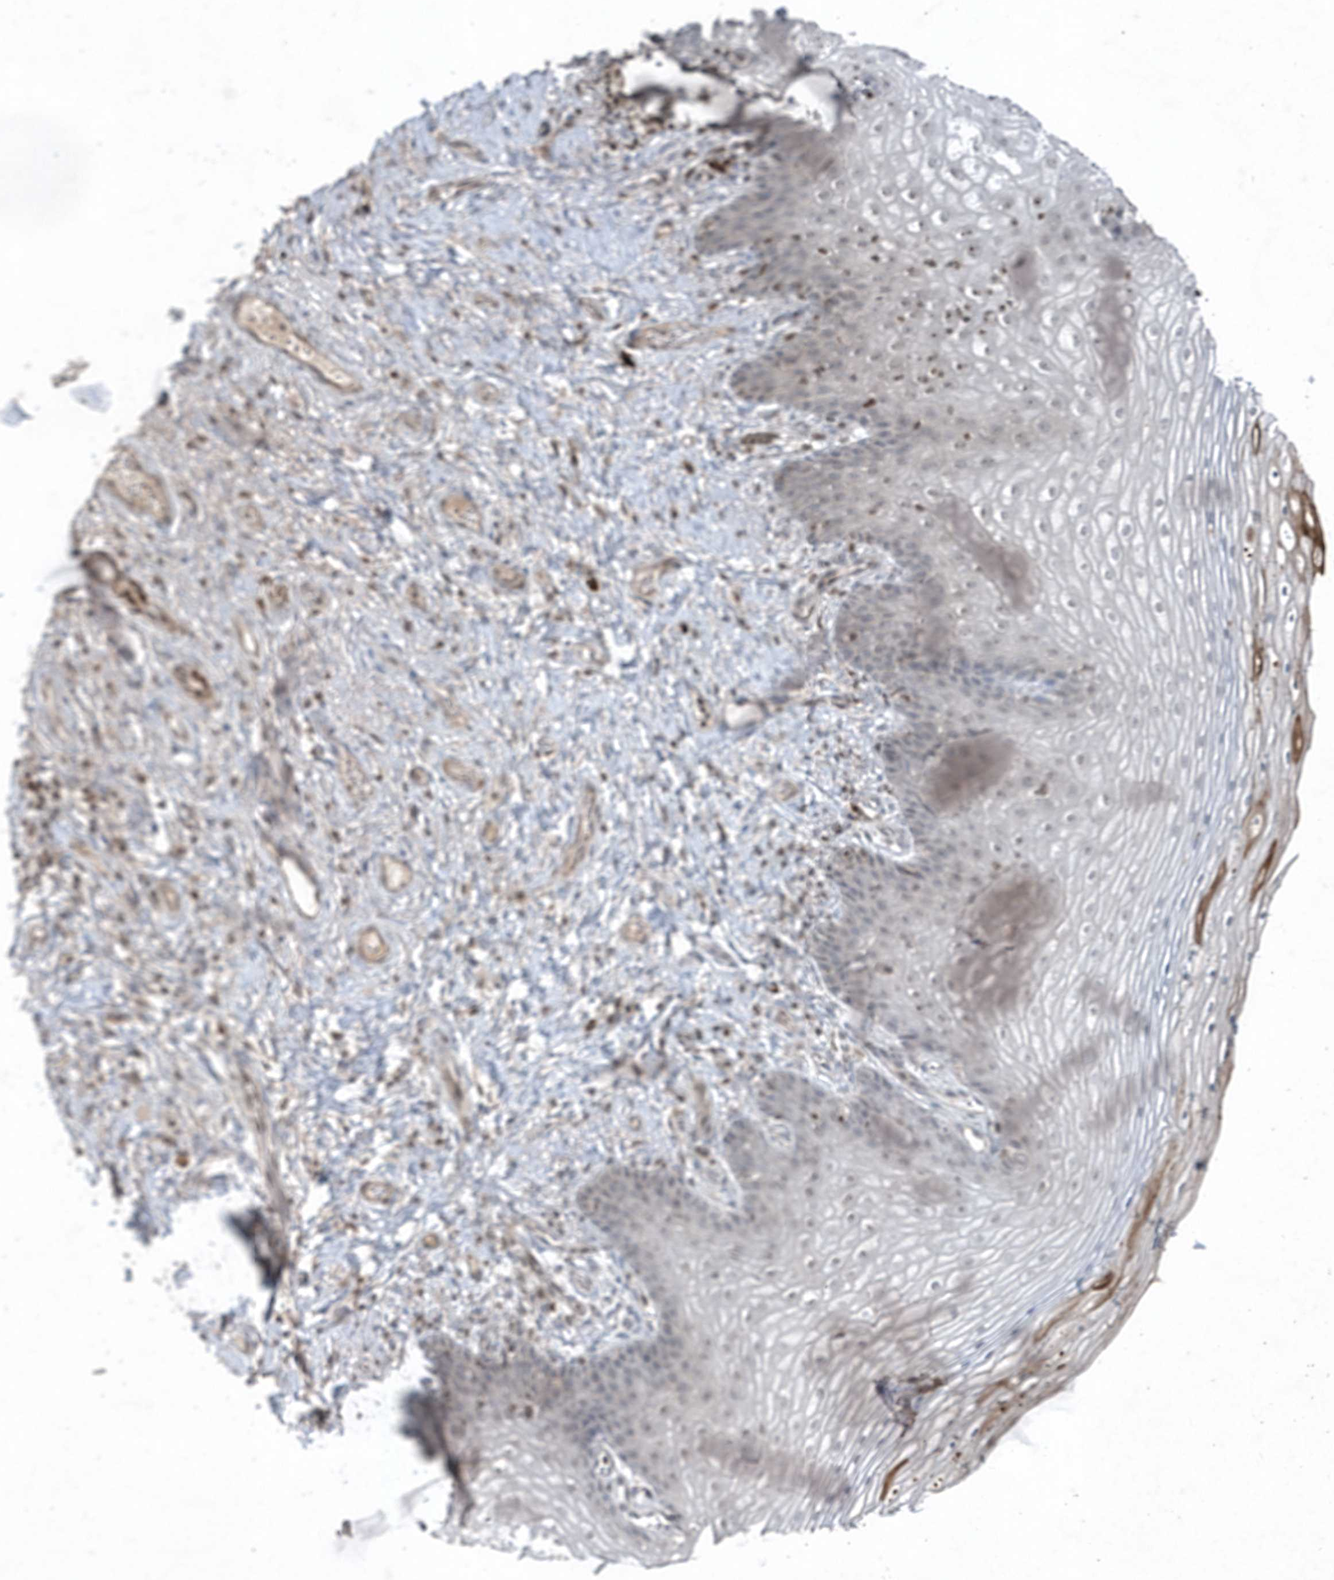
{"staining": {"intensity": "negative", "quantity": "none", "location": "none"}, "tissue": "vagina", "cell_type": "Squamous epithelial cells", "image_type": "normal", "snomed": [{"axis": "morphology", "description": "Normal tissue, NOS"}, {"axis": "topography", "description": "Vagina"}], "caption": "This is an immunohistochemistry (IHC) micrograph of normal human vagina. There is no staining in squamous epithelial cells.", "gene": "QTRT2", "patient": {"sex": "female", "age": 60}}